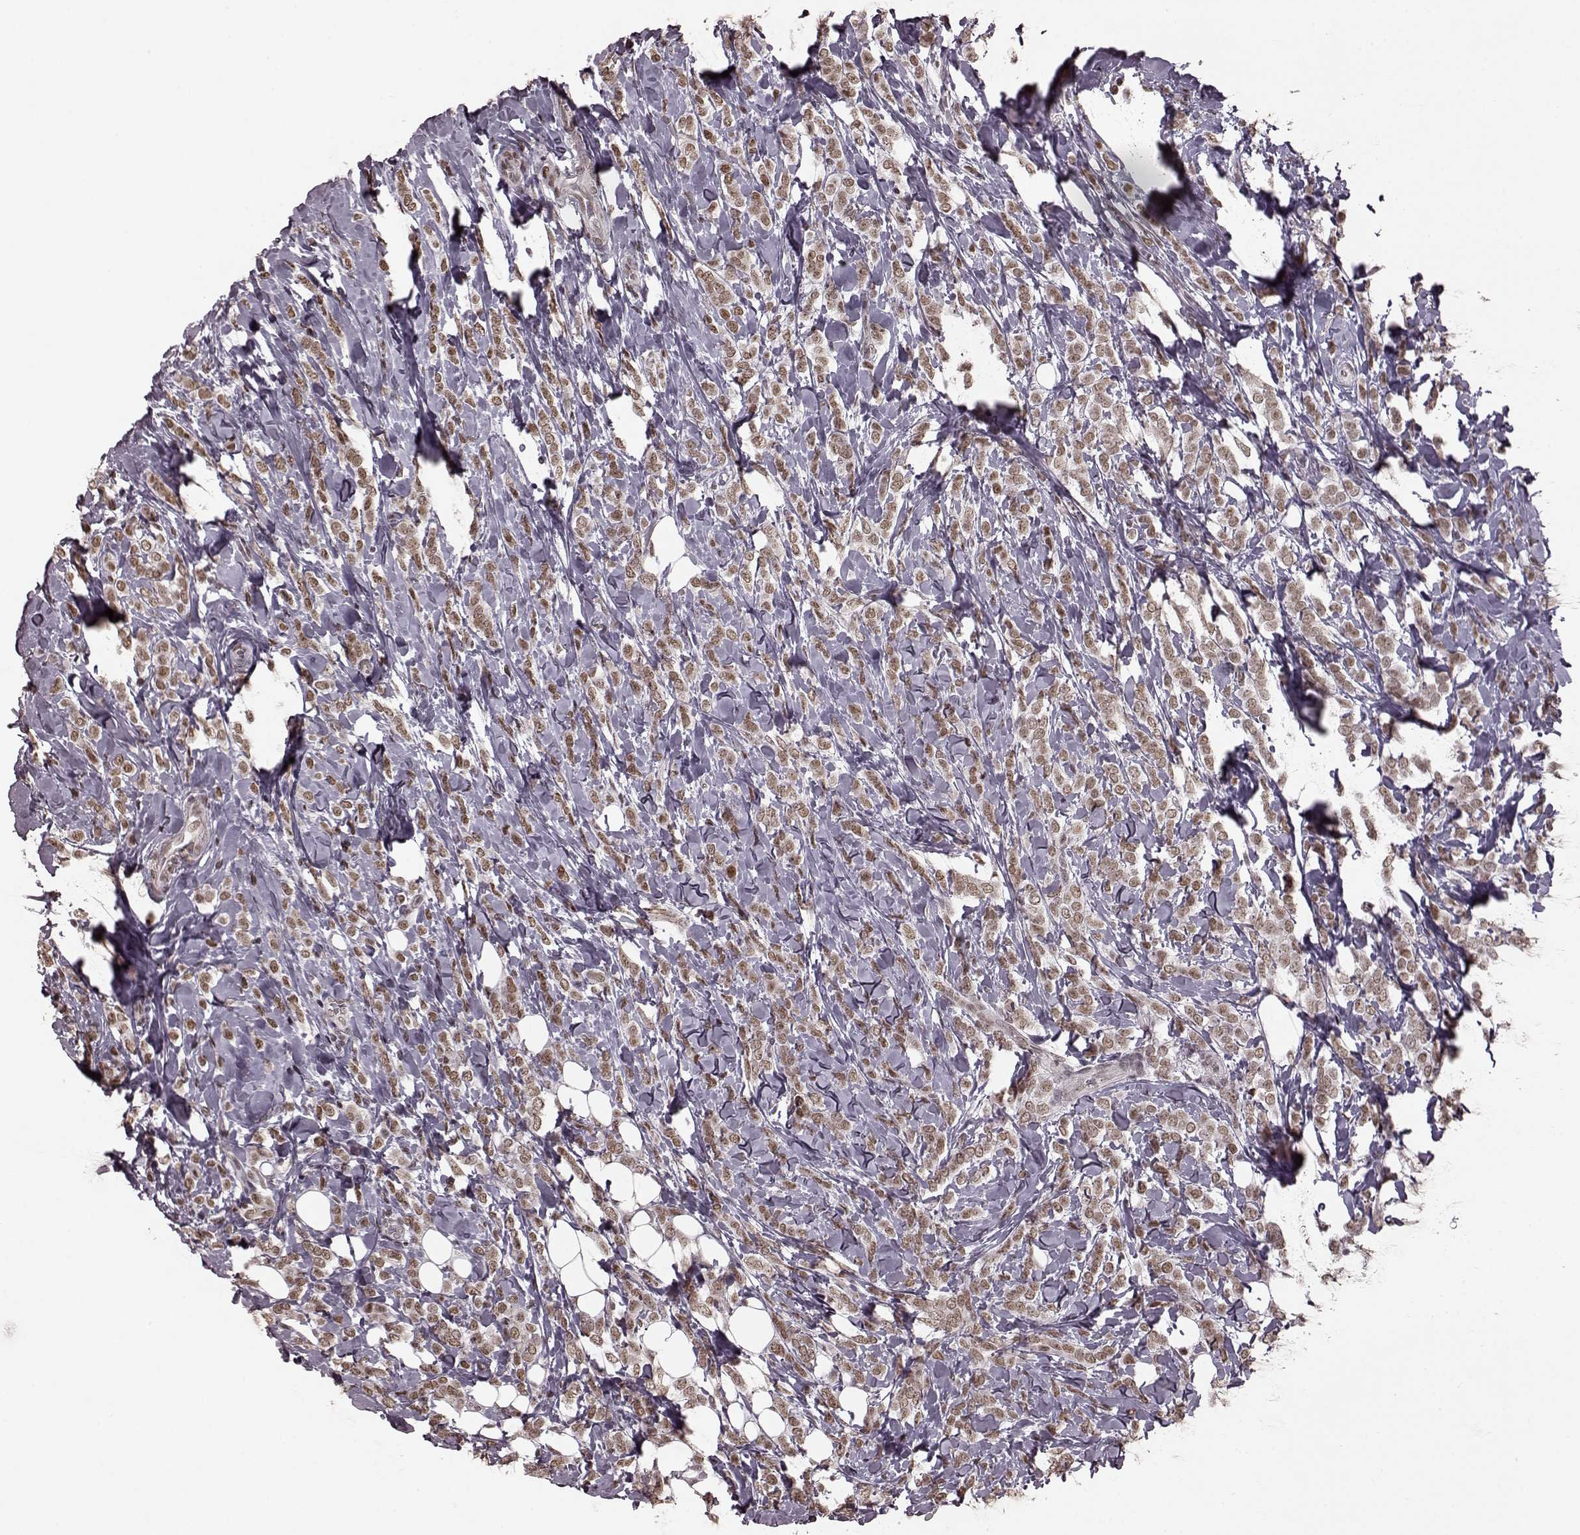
{"staining": {"intensity": "moderate", "quantity": ">75%", "location": "nuclear"}, "tissue": "breast cancer", "cell_type": "Tumor cells", "image_type": "cancer", "snomed": [{"axis": "morphology", "description": "Lobular carcinoma"}, {"axis": "topography", "description": "Breast"}], "caption": "Immunohistochemical staining of human breast cancer demonstrates moderate nuclear protein positivity in approximately >75% of tumor cells.", "gene": "NR2C1", "patient": {"sex": "female", "age": 49}}